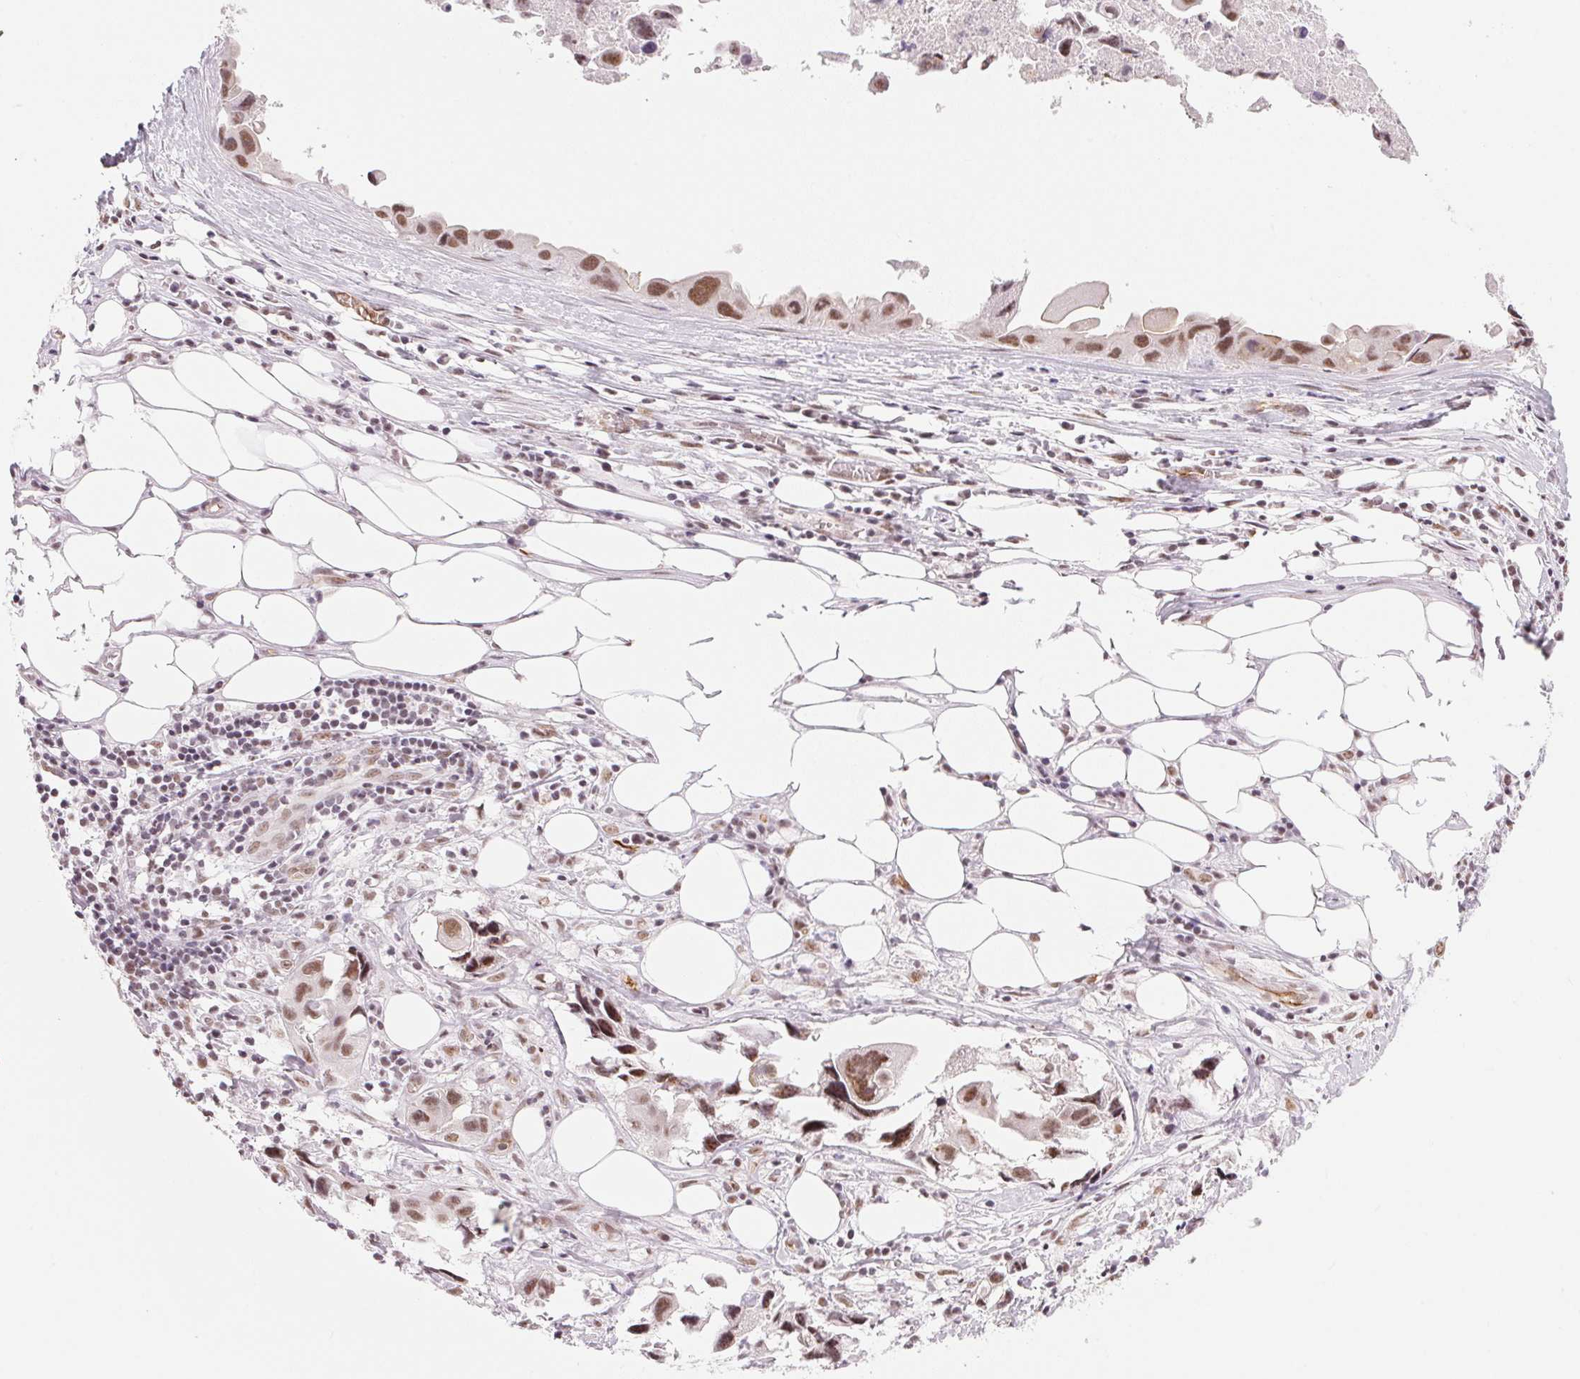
{"staining": {"intensity": "moderate", "quantity": ">75%", "location": "nuclear"}, "tissue": "lung cancer", "cell_type": "Tumor cells", "image_type": "cancer", "snomed": [{"axis": "morphology", "description": "Adenocarcinoma, NOS"}, {"axis": "topography", "description": "Lymph node"}, {"axis": "topography", "description": "Lung"}], "caption": "The micrograph shows immunohistochemical staining of adenocarcinoma (lung). There is moderate nuclear staining is appreciated in approximately >75% of tumor cells.", "gene": "SRSF7", "patient": {"sex": "male", "age": 64}}